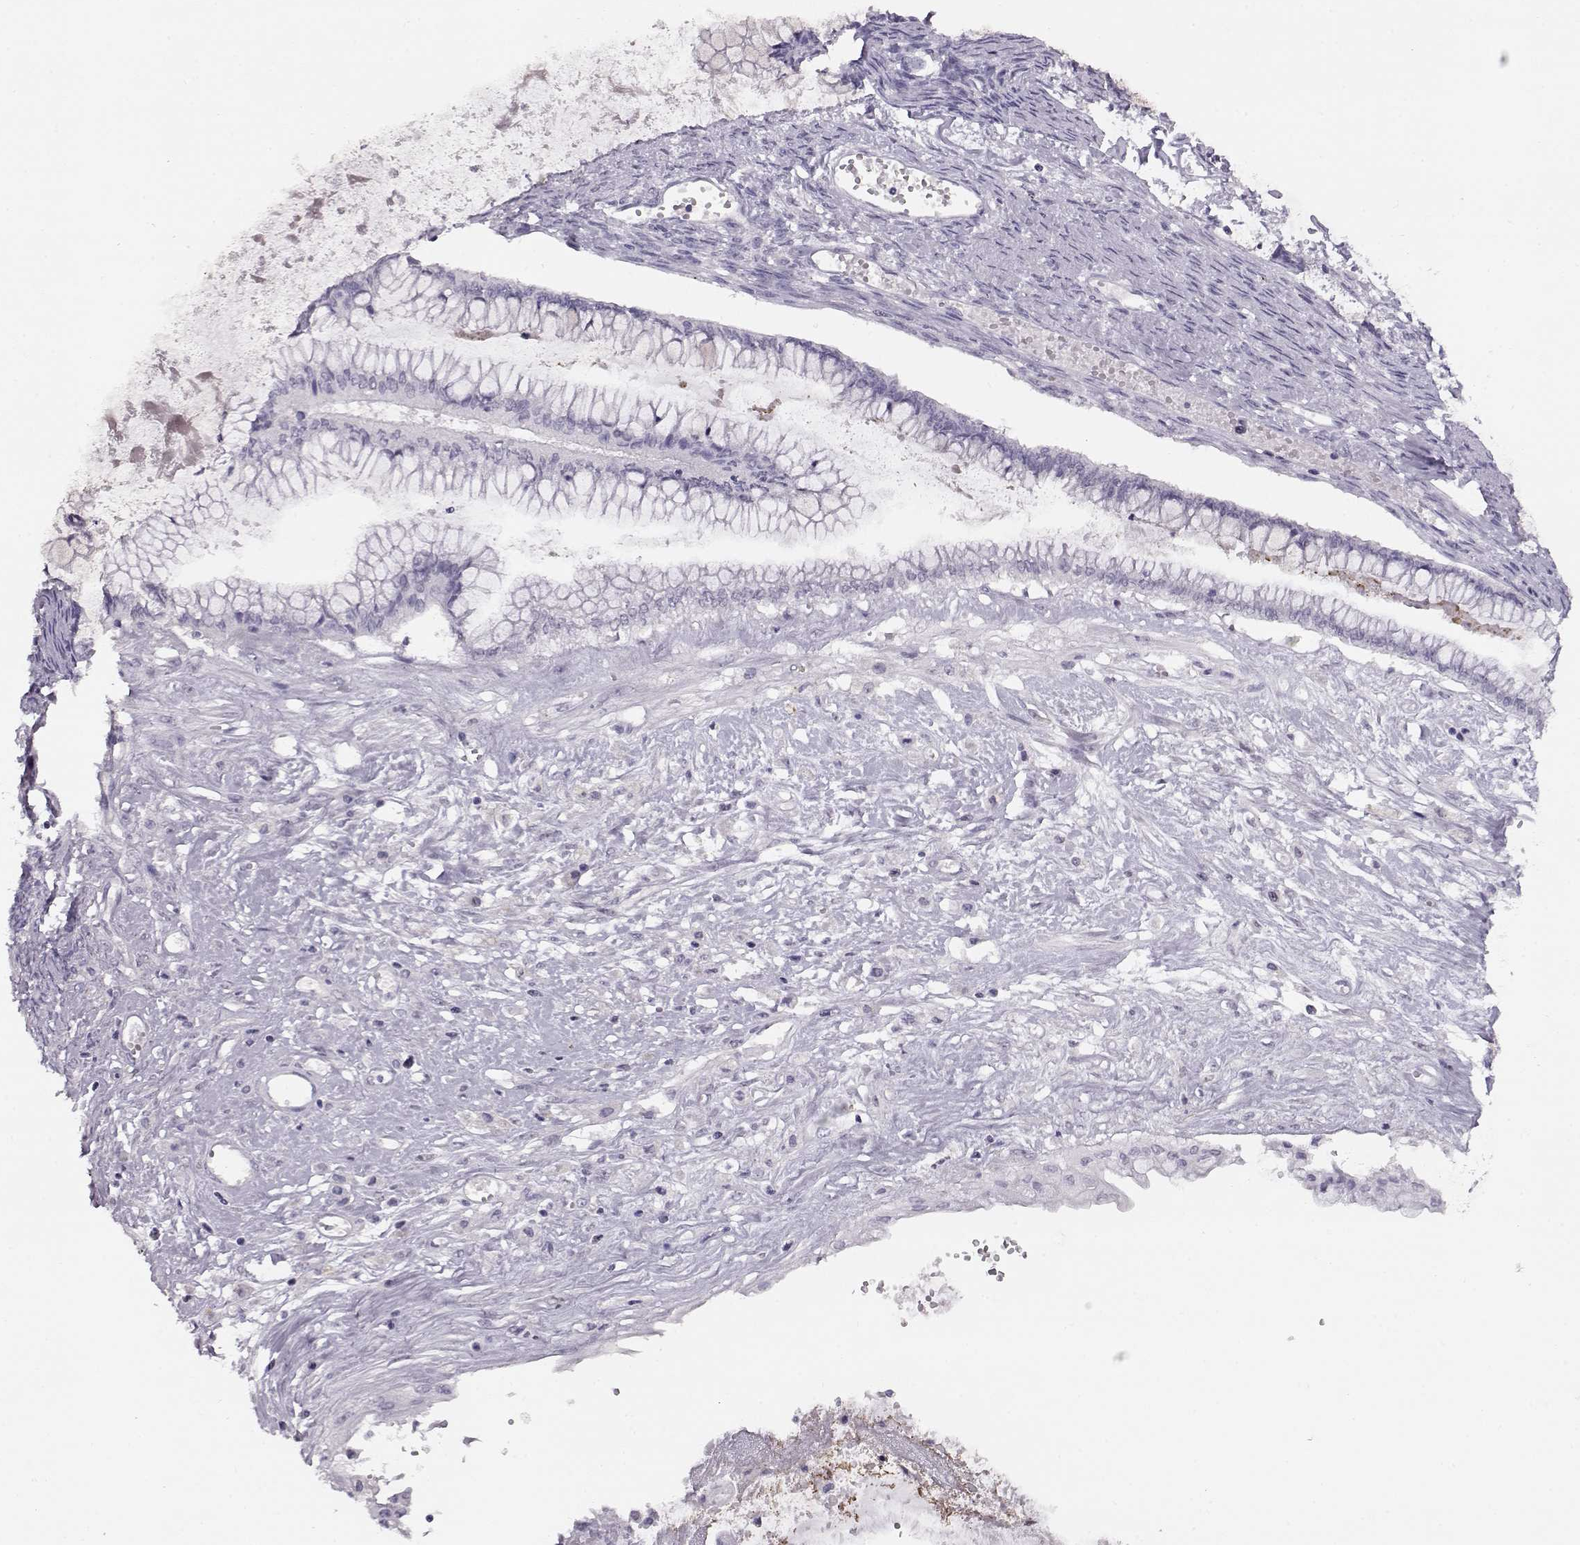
{"staining": {"intensity": "negative", "quantity": "none", "location": "none"}, "tissue": "ovarian cancer", "cell_type": "Tumor cells", "image_type": "cancer", "snomed": [{"axis": "morphology", "description": "Cystadenocarcinoma, mucinous, NOS"}, {"axis": "topography", "description": "Ovary"}], "caption": "Immunohistochemical staining of ovarian cancer reveals no significant expression in tumor cells. Brightfield microscopy of immunohistochemistry (IHC) stained with DAB (brown) and hematoxylin (blue), captured at high magnification.", "gene": "RBM44", "patient": {"sex": "female", "age": 67}}